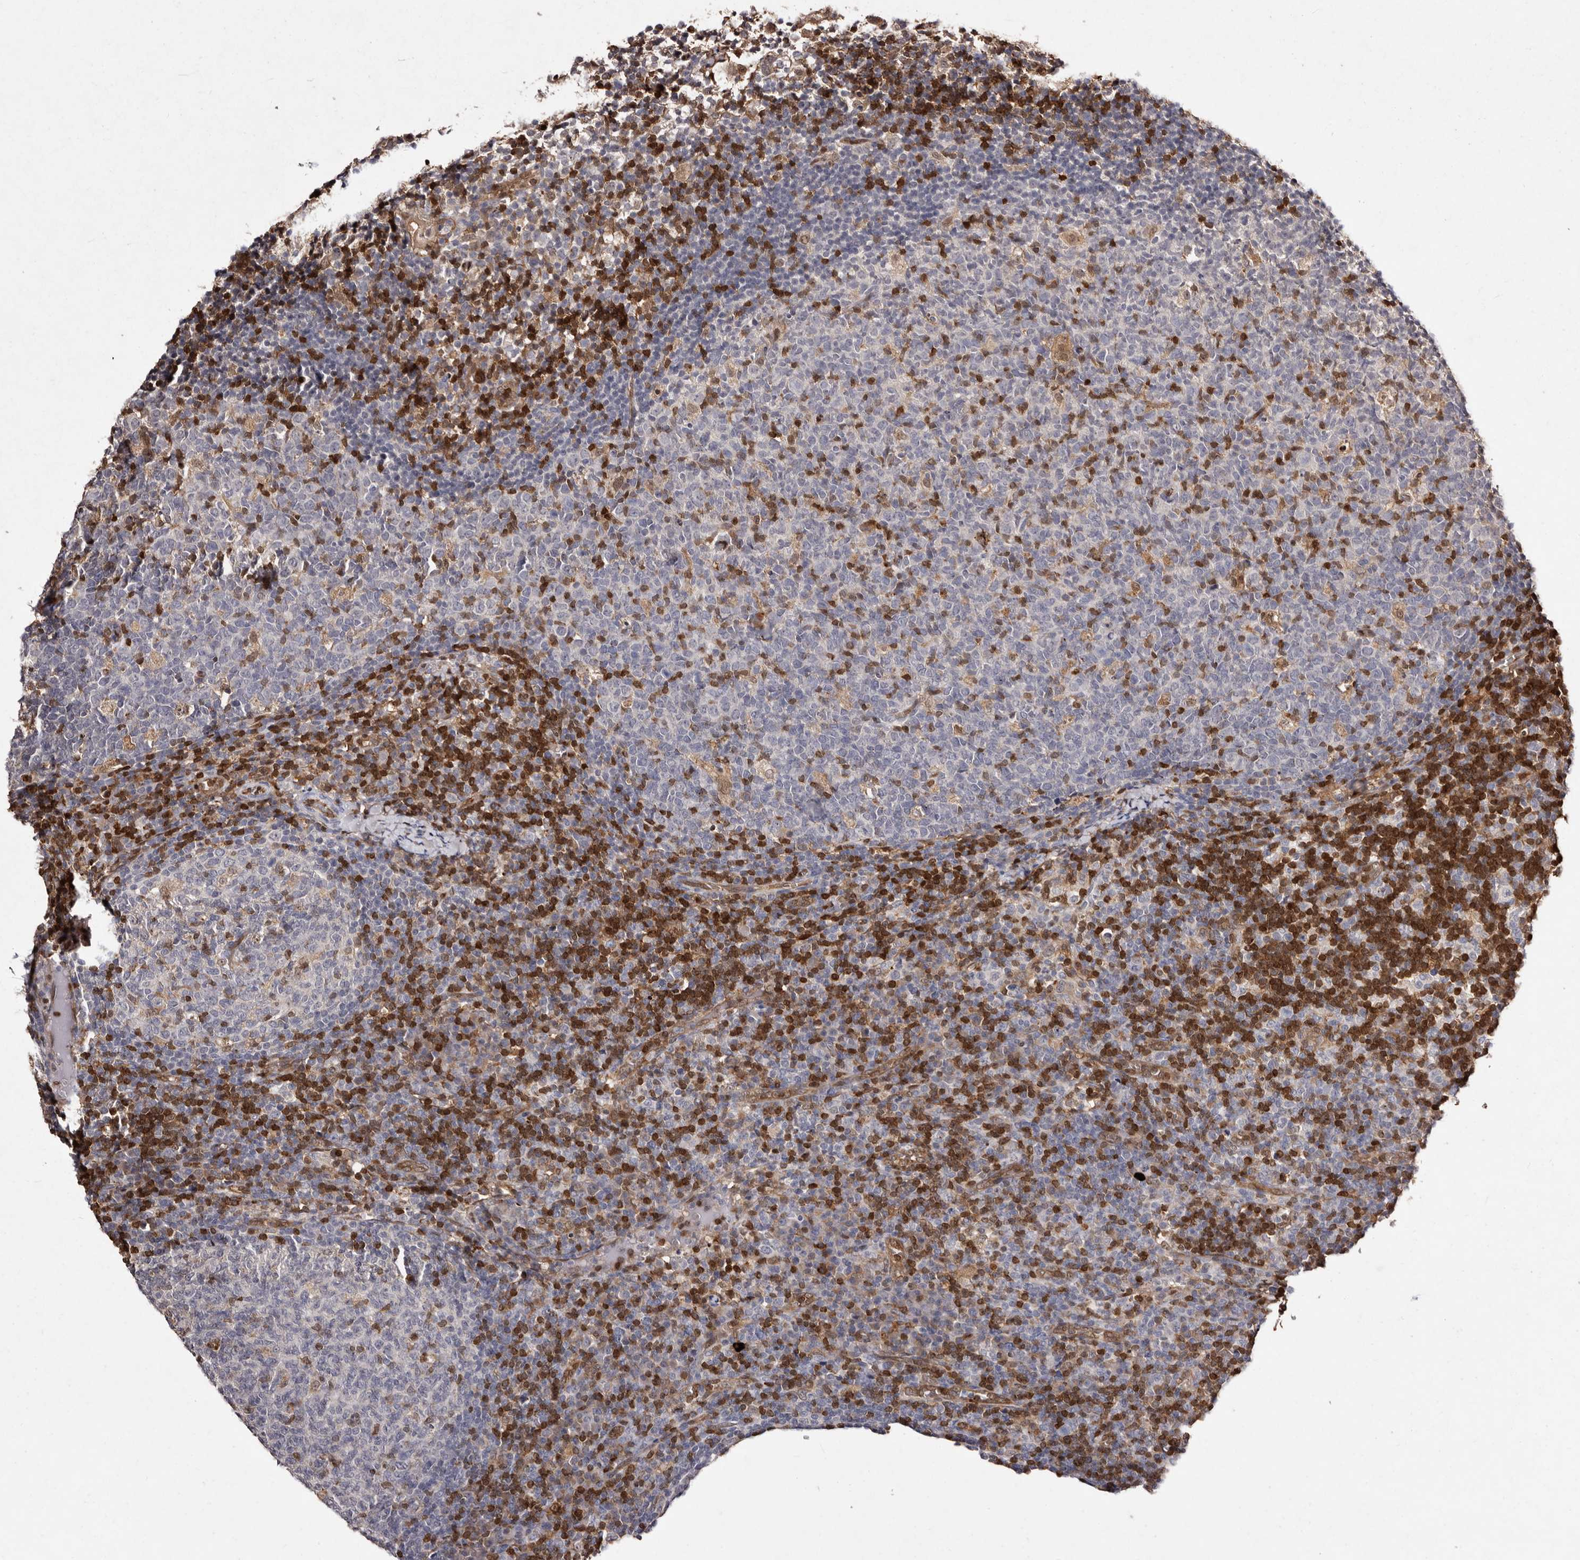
{"staining": {"intensity": "moderate", "quantity": "<25%", "location": "cytoplasmic/membranous"}, "tissue": "lymph node", "cell_type": "Germinal center cells", "image_type": "normal", "snomed": [{"axis": "morphology", "description": "Normal tissue, NOS"}, {"axis": "morphology", "description": "Inflammation, NOS"}, {"axis": "topography", "description": "Lymph node"}], "caption": "IHC histopathology image of benign human lymph node stained for a protein (brown), which reveals low levels of moderate cytoplasmic/membranous positivity in approximately <25% of germinal center cells.", "gene": "GIMAP4", "patient": {"sex": "male", "age": 55}}